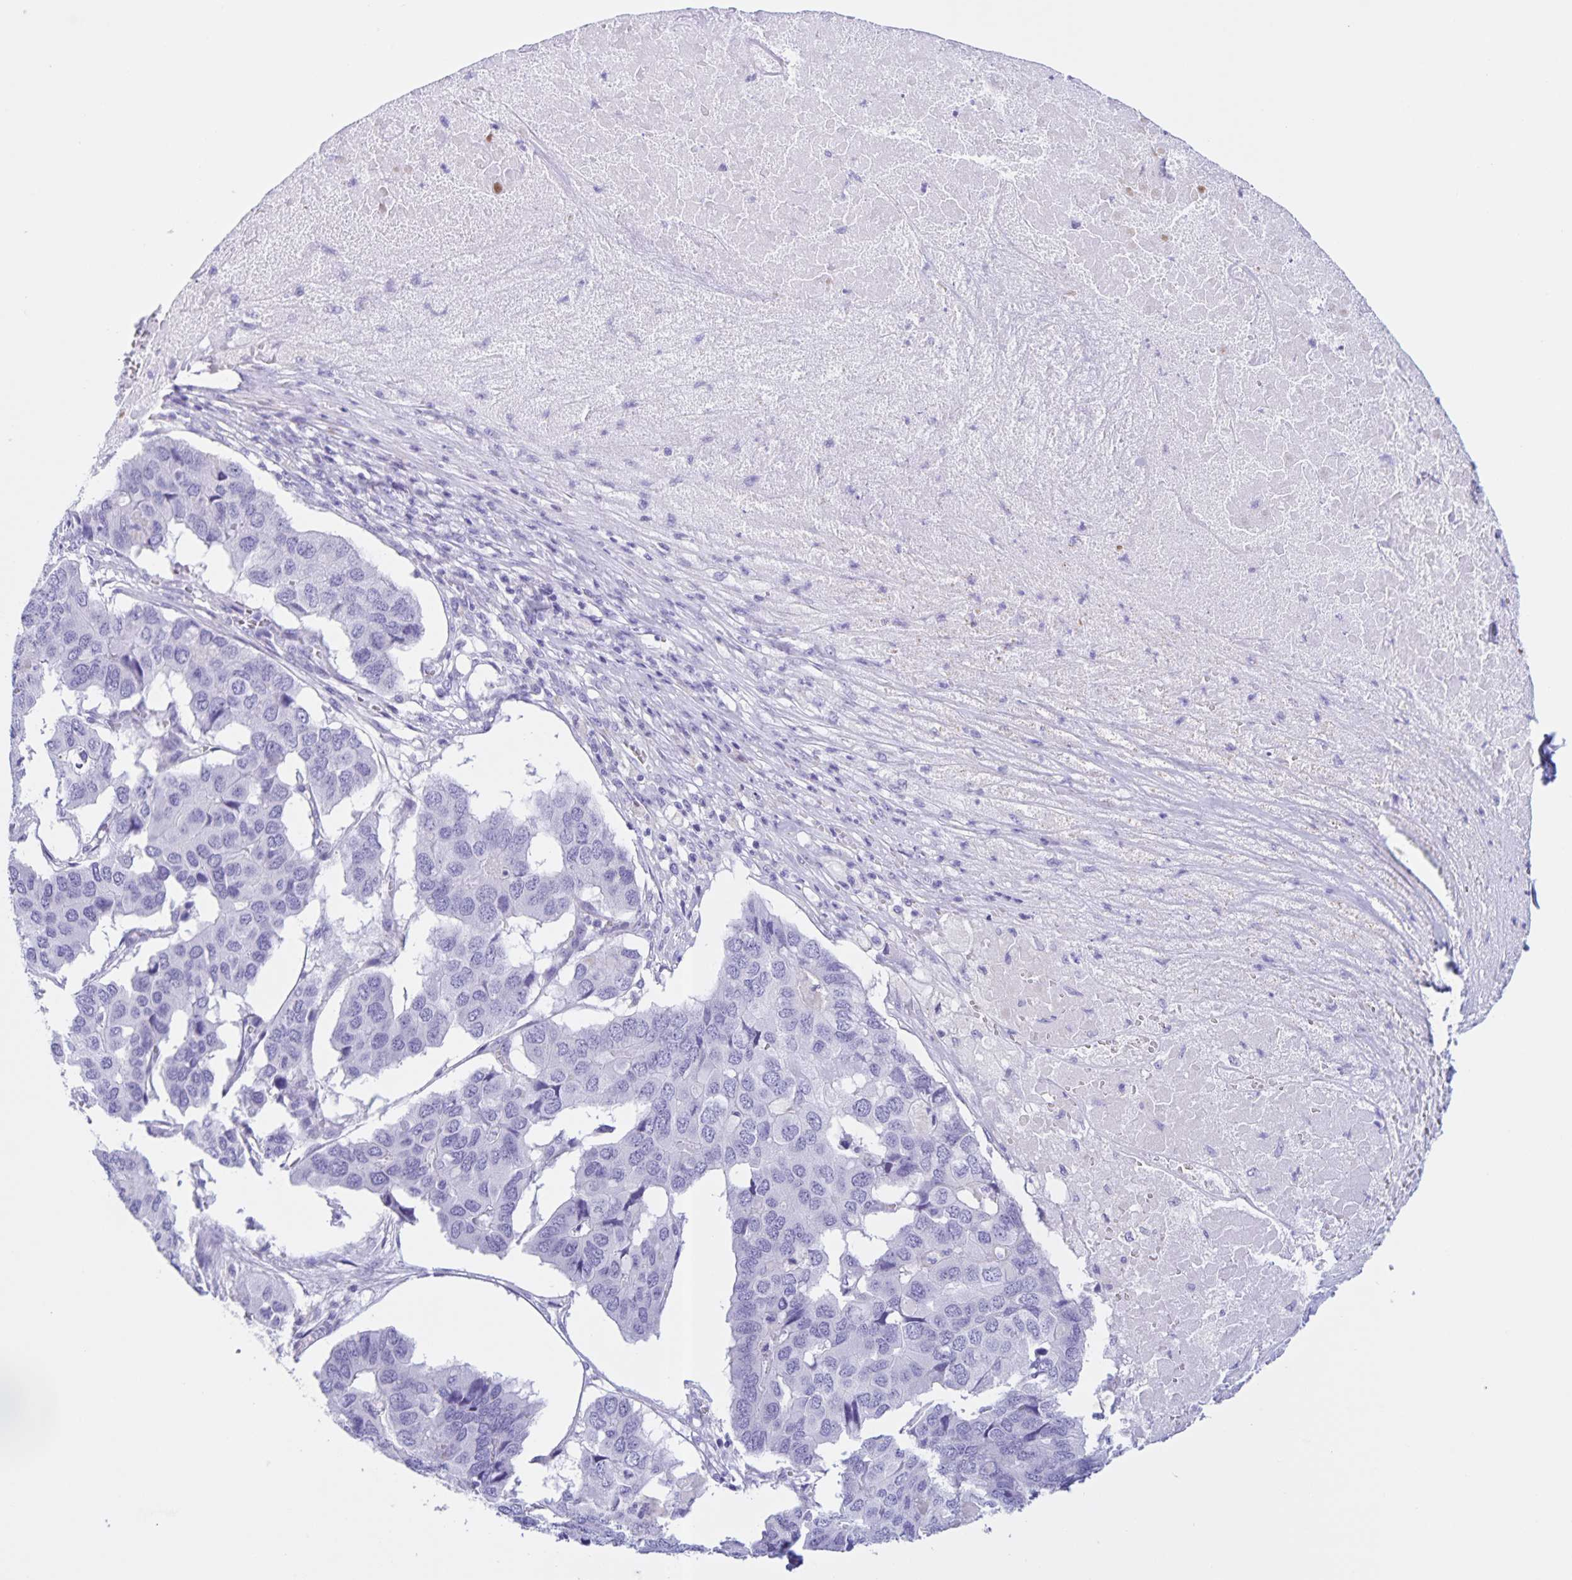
{"staining": {"intensity": "negative", "quantity": "none", "location": "none"}, "tissue": "pancreatic cancer", "cell_type": "Tumor cells", "image_type": "cancer", "snomed": [{"axis": "morphology", "description": "Adenocarcinoma, NOS"}, {"axis": "topography", "description": "Pancreas"}], "caption": "A high-resolution image shows immunohistochemistry (IHC) staining of pancreatic cancer, which reveals no significant positivity in tumor cells.", "gene": "TGIF2LX", "patient": {"sex": "male", "age": 50}}